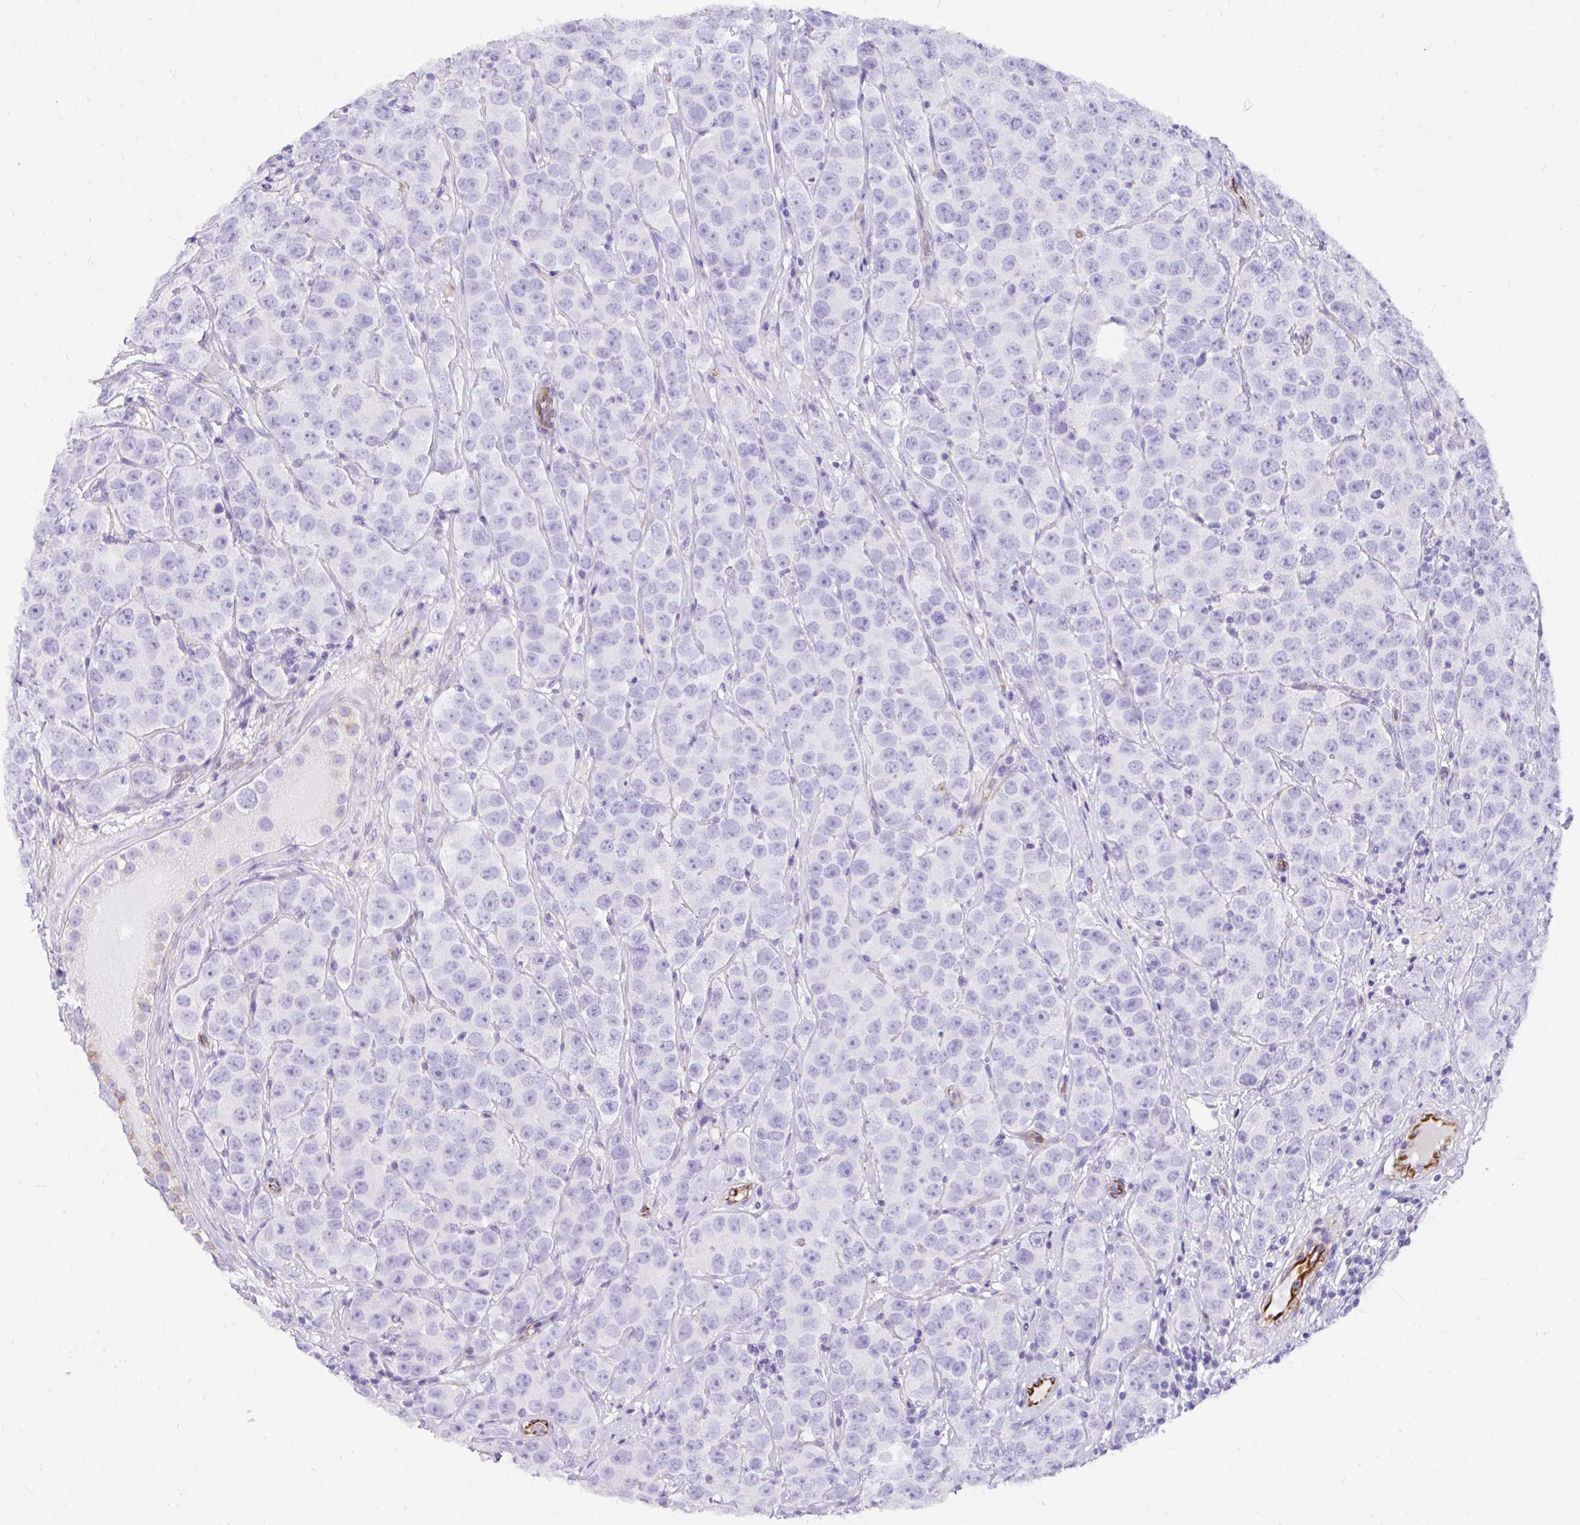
{"staining": {"intensity": "negative", "quantity": "none", "location": "none"}, "tissue": "testis cancer", "cell_type": "Tumor cells", "image_type": "cancer", "snomed": [{"axis": "morphology", "description": "Seminoma, NOS"}, {"axis": "topography", "description": "Testis"}], "caption": "Immunohistochemistry image of neoplastic tissue: testis cancer (seminoma) stained with DAB (3,3'-diaminobenzidine) reveals no significant protein expression in tumor cells.", "gene": "DEPDC5", "patient": {"sex": "male", "age": 28}}